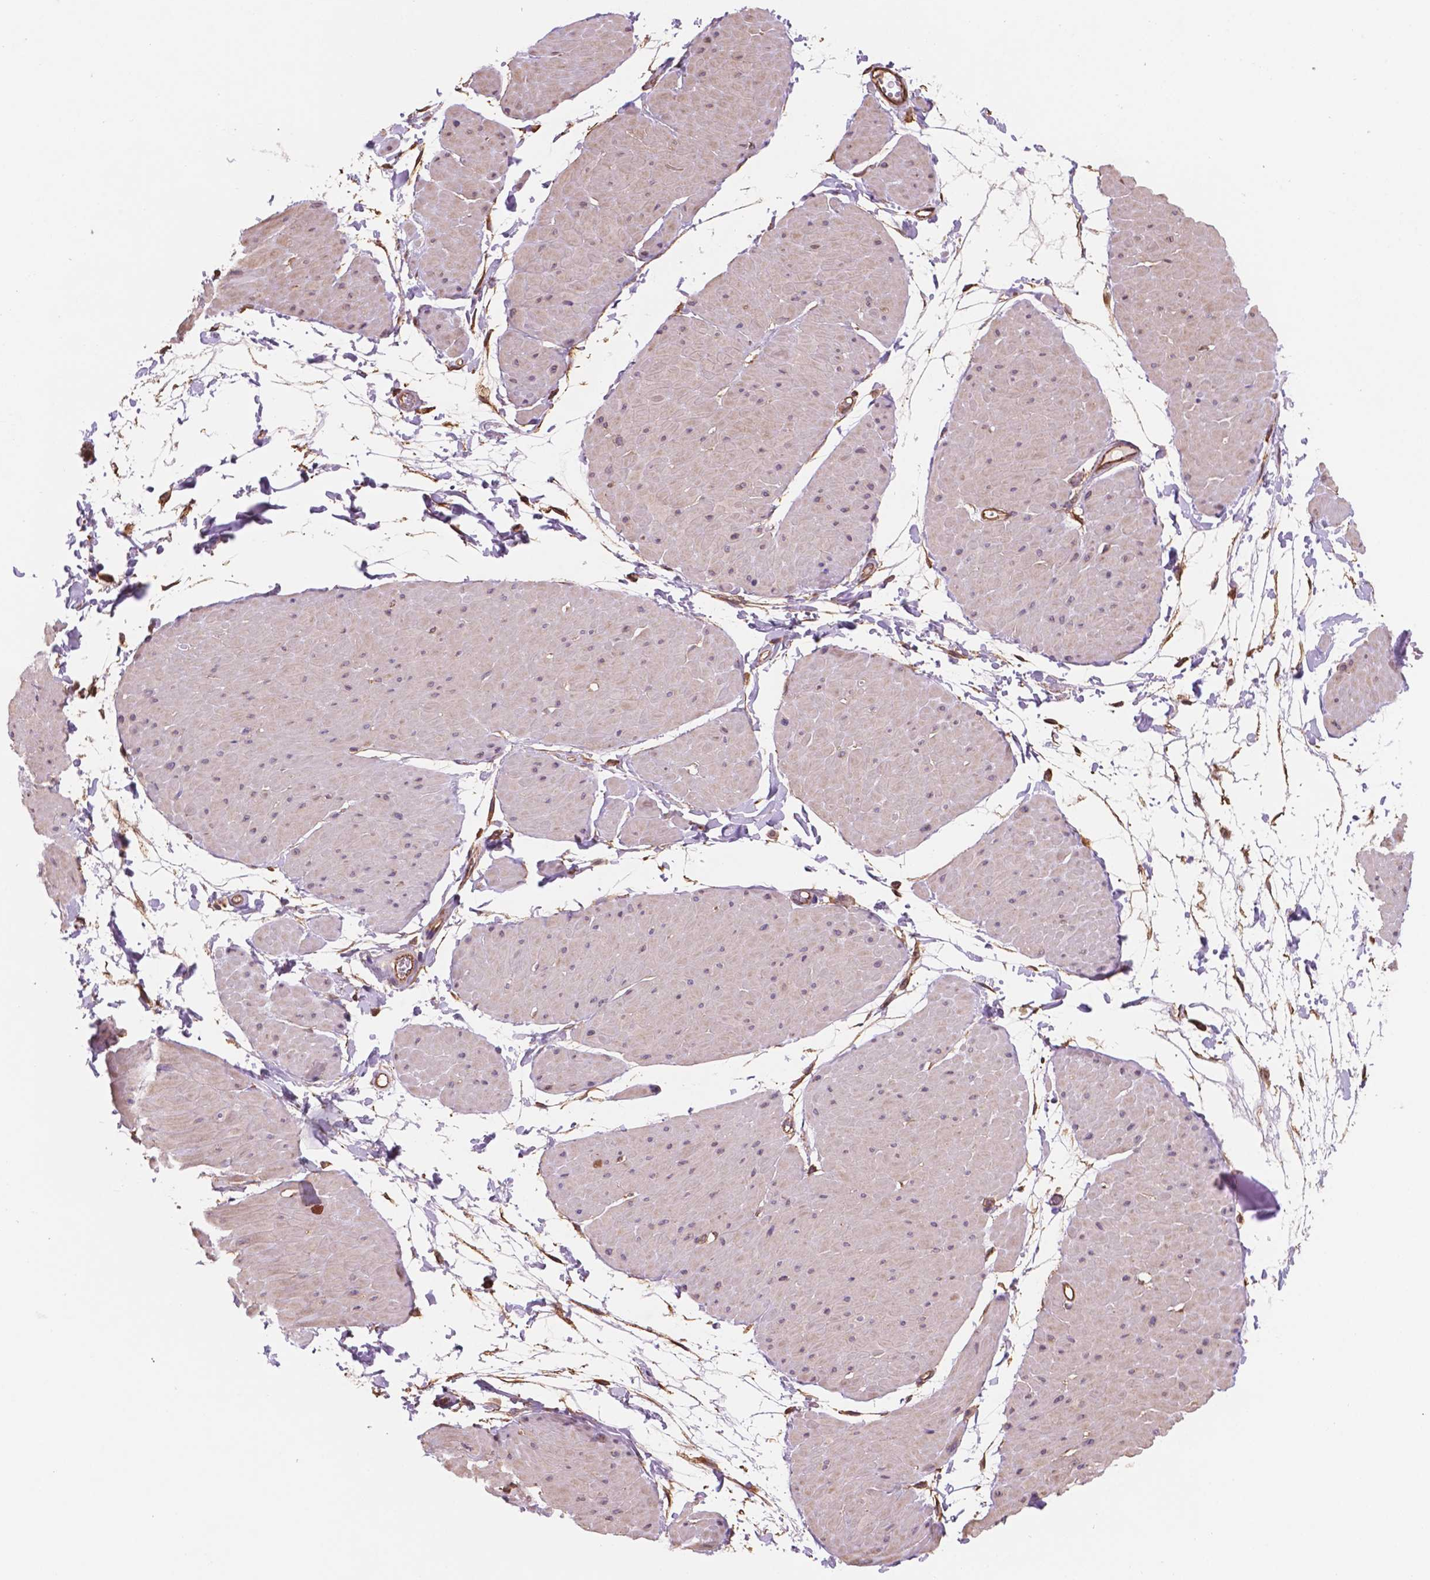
{"staining": {"intensity": "strong", "quantity": ">75%", "location": "nuclear"}, "tissue": "adipose tissue", "cell_type": "Adipocytes", "image_type": "normal", "snomed": [{"axis": "morphology", "description": "Normal tissue, NOS"}, {"axis": "topography", "description": "Smooth muscle"}, {"axis": "topography", "description": "Peripheral nerve tissue"}], "caption": "Strong nuclear staining is identified in approximately >75% of adipocytes in unremarkable adipose tissue. Using DAB (3,3'-diaminobenzidine) (brown) and hematoxylin (blue) stains, captured at high magnification using brightfield microscopy.", "gene": "NIPA2", "patient": {"sex": "male", "age": 58}}